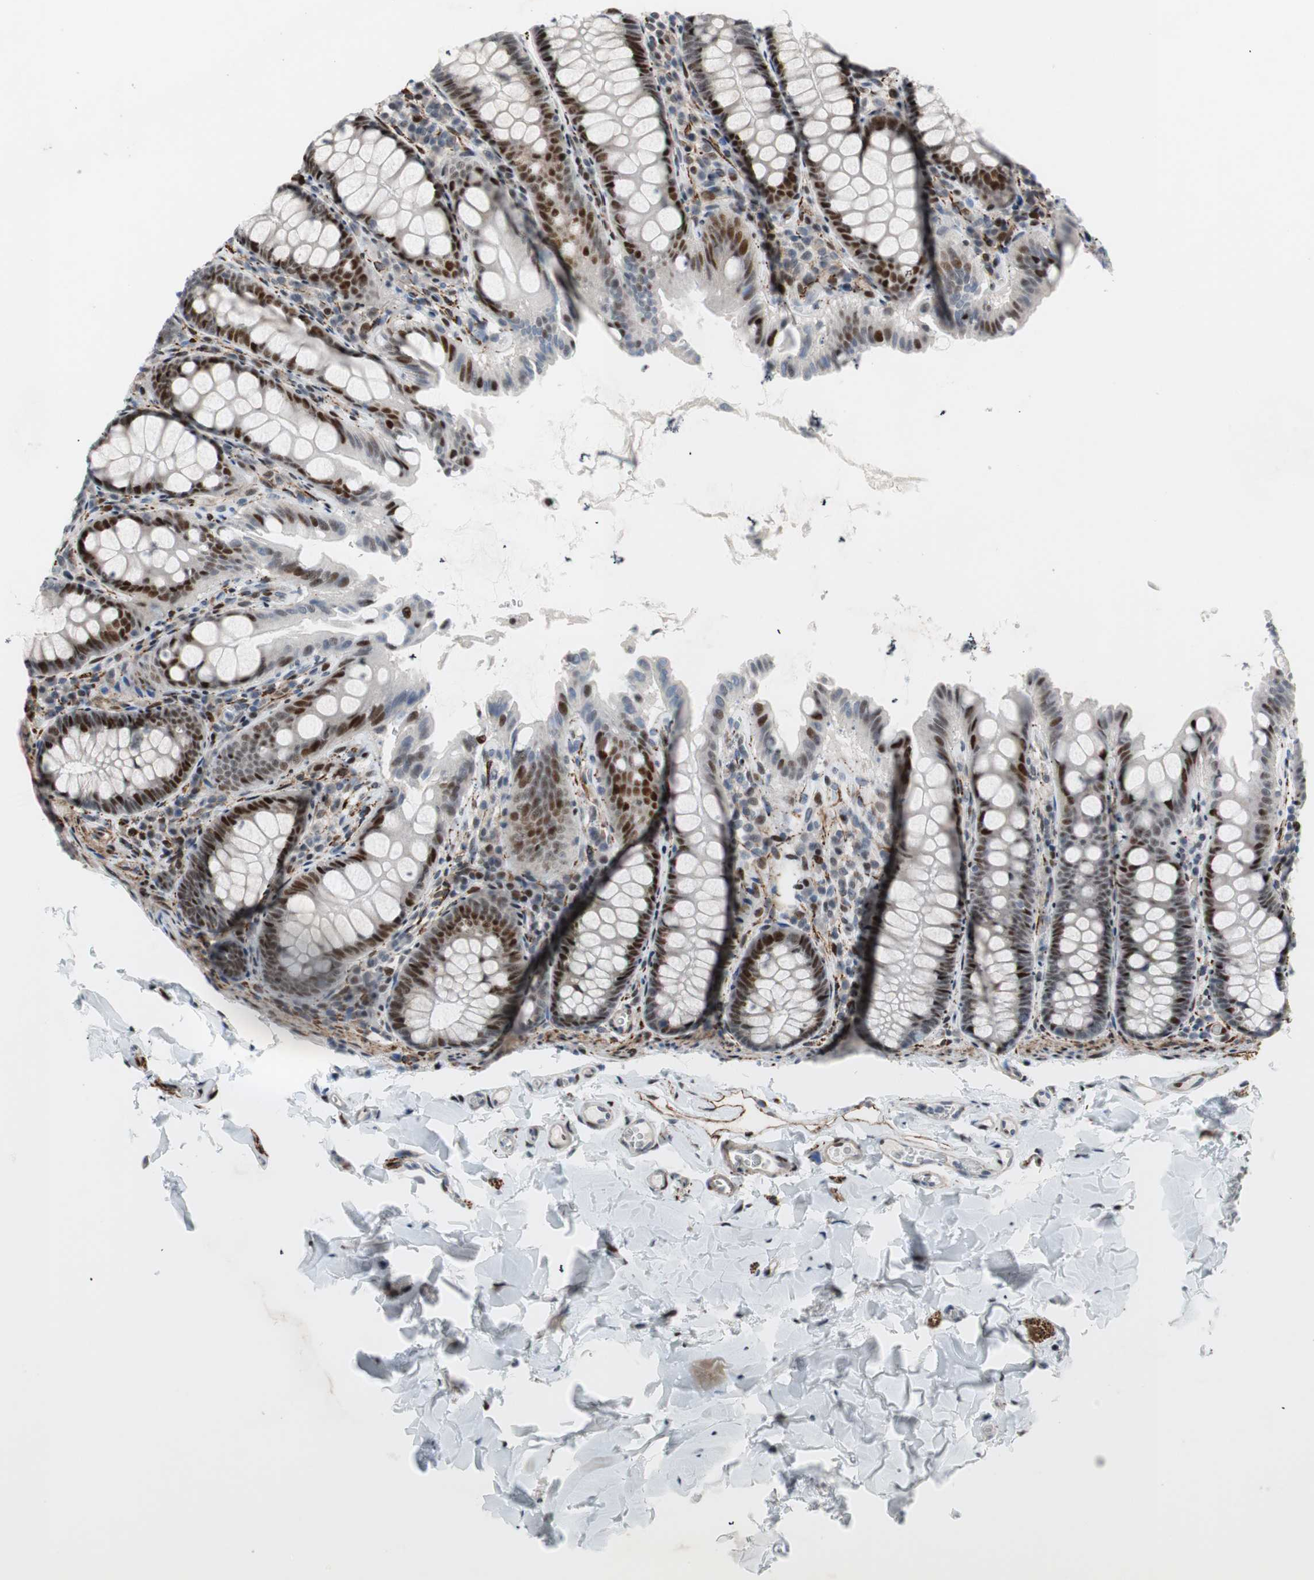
{"staining": {"intensity": "moderate", "quantity": "25%-75%", "location": "cytoplasmic/membranous,nuclear"}, "tissue": "colon", "cell_type": "Endothelial cells", "image_type": "normal", "snomed": [{"axis": "morphology", "description": "Normal tissue, NOS"}, {"axis": "topography", "description": "Colon"}], "caption": "Immunohistochemical staining of normal colon displays moderate cytoplasmic/membranous,nuclear protein staining in approximately 25%-75% of endothelial cells. Using DAB (brown) and hematoxylin (blue) stains, captured at high magnification using brightfield microscopy.", "gene": "FBXO44", "patient": {"sex": "female", "age": 61}}